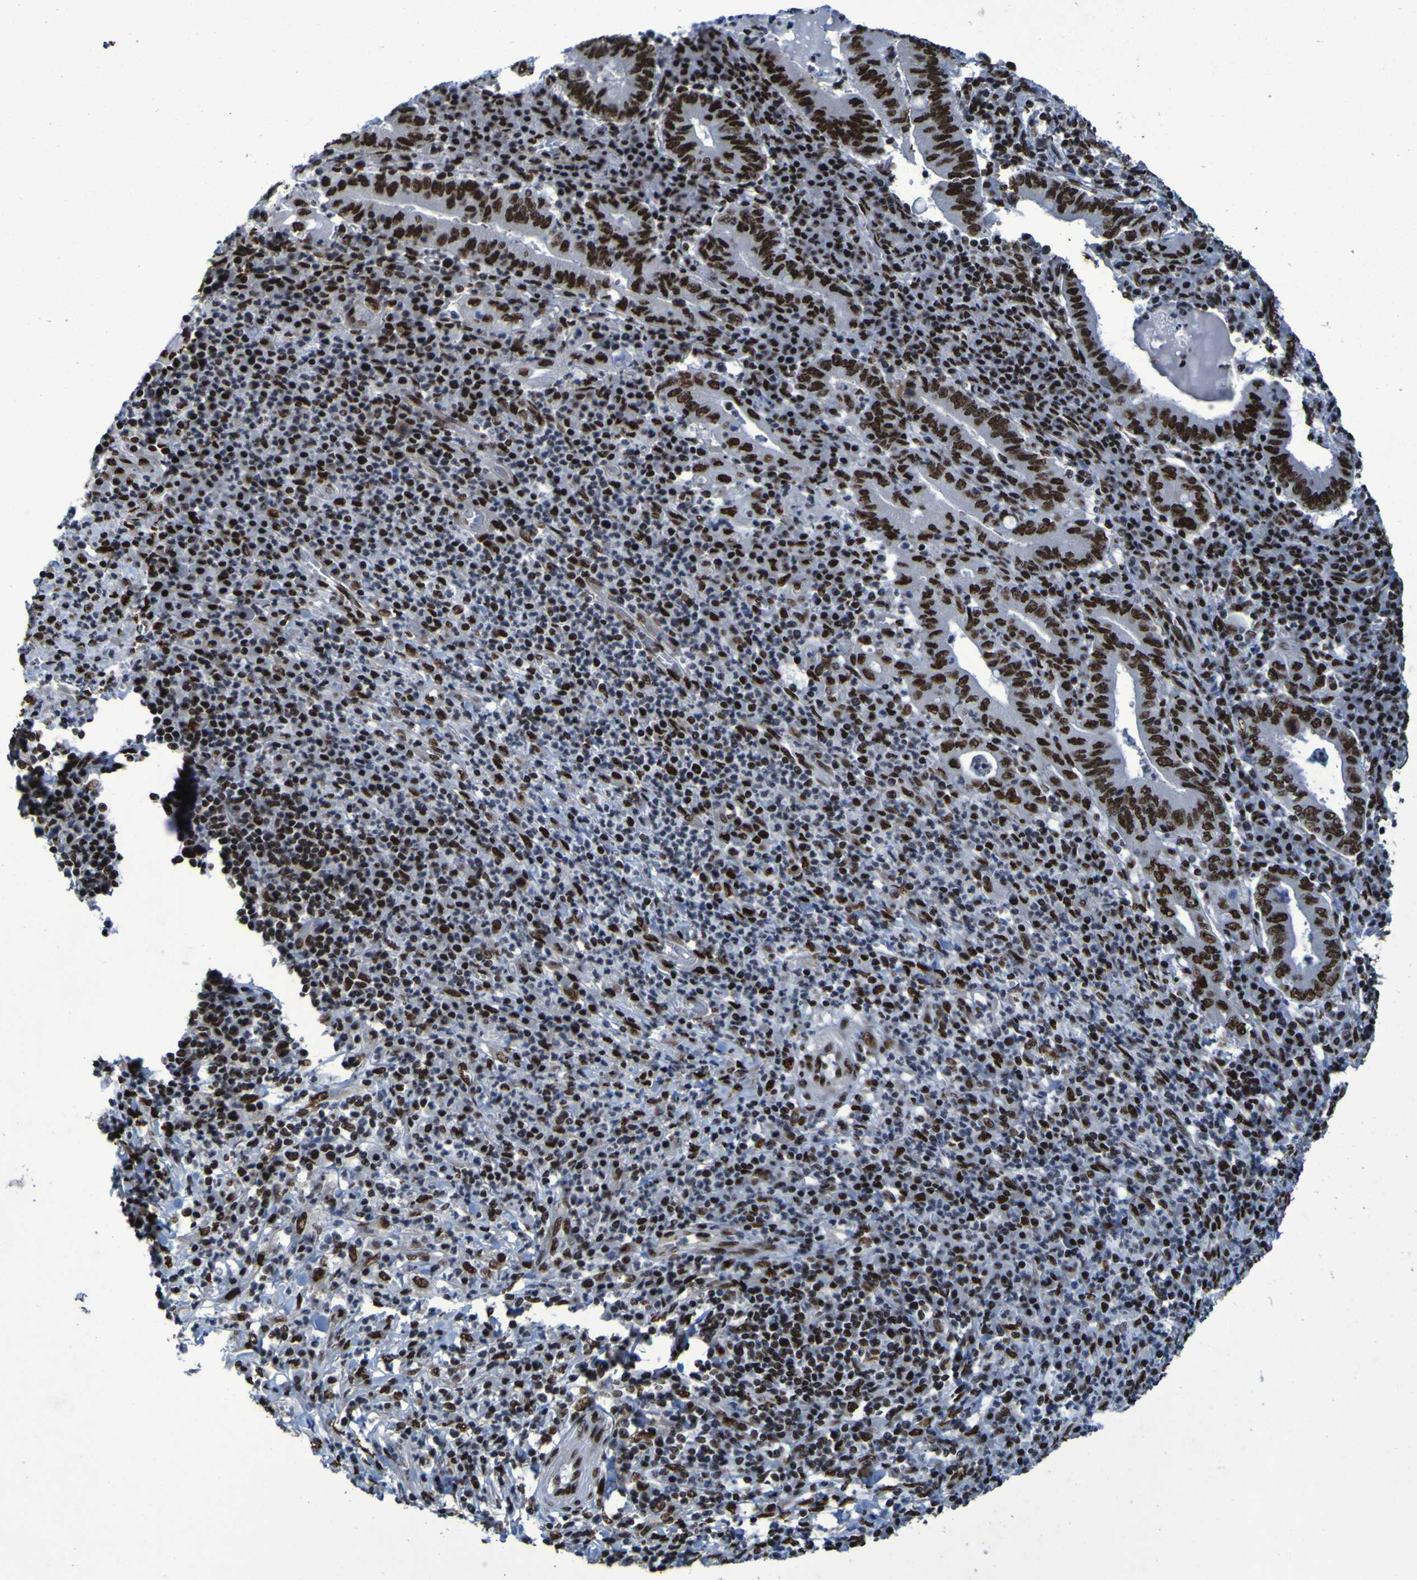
{"staining": {"intensity": "strong", "quantity": ">75%", "location": "nuclear"}, "tissue": "stomach cancer", "cell_type": "Tumor cells", "image_type": "cancer", "snomed": [{"axis": "morphology", "description": "Normal tissue, NOS"}, {"axis": "morphology", "description": "Adenocarcinoma, NOS"}, {"axis": "topography", "description": "Esophagus"}, {"axis": "topography", "description": "Stomach, upper"}, {"axis": "topography", "description": "Peripheral nerve tissue"}], "caption": "Immunohistochemical staining of human adenocarcinoma (stomach) reveals strong nuclear protein staining in about >75% of tumor cells.", "gene": "HNRNPR", "patient": {"sex": "male", "age": 62}}